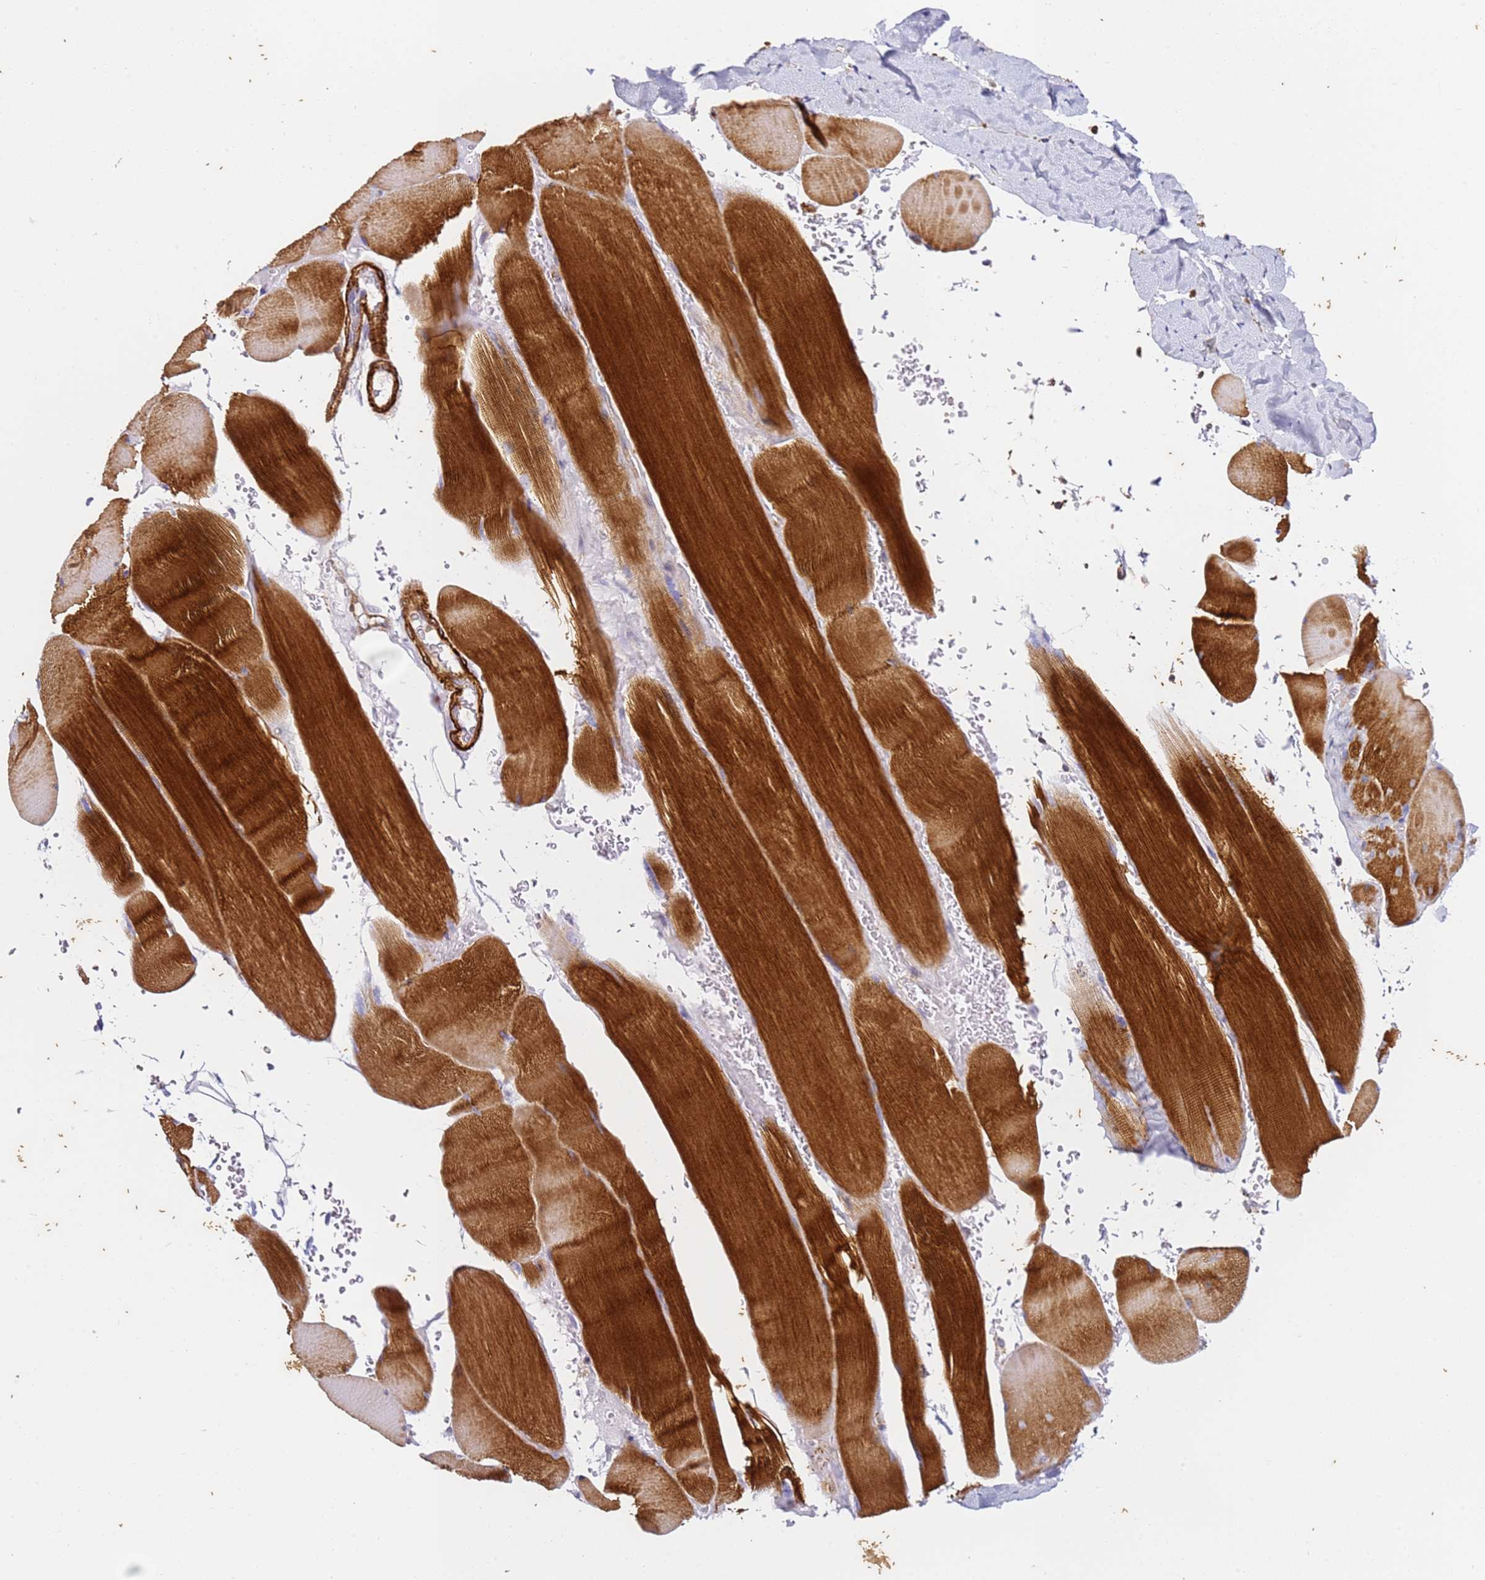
{"staining": {"intensity": "strong", "quantity": ">75%", "location": "cytoplasmic/membranous"}, "tissue": "skeletal muscle", "cell_type": "Myocytes", "image_type": "normal", "snomed": [{"axis": "morphology", "description": "Normal tissue, NOS"}, {"axis": "topography", "description": "Skeletal muscle"}, {"axis": "topography", "description": "Head-Neck"}], "caption": "Normal skeletal muscle was stained to show a protein in brown. There is high levels of strong cytoplasmic/membranous expression in approximately >75% of myocytes. (brown staining indicates protein expression, while blue staining denotes nuclei).", "gene": "ZNF671", "patient": {"sex": "male", "age": 66}}